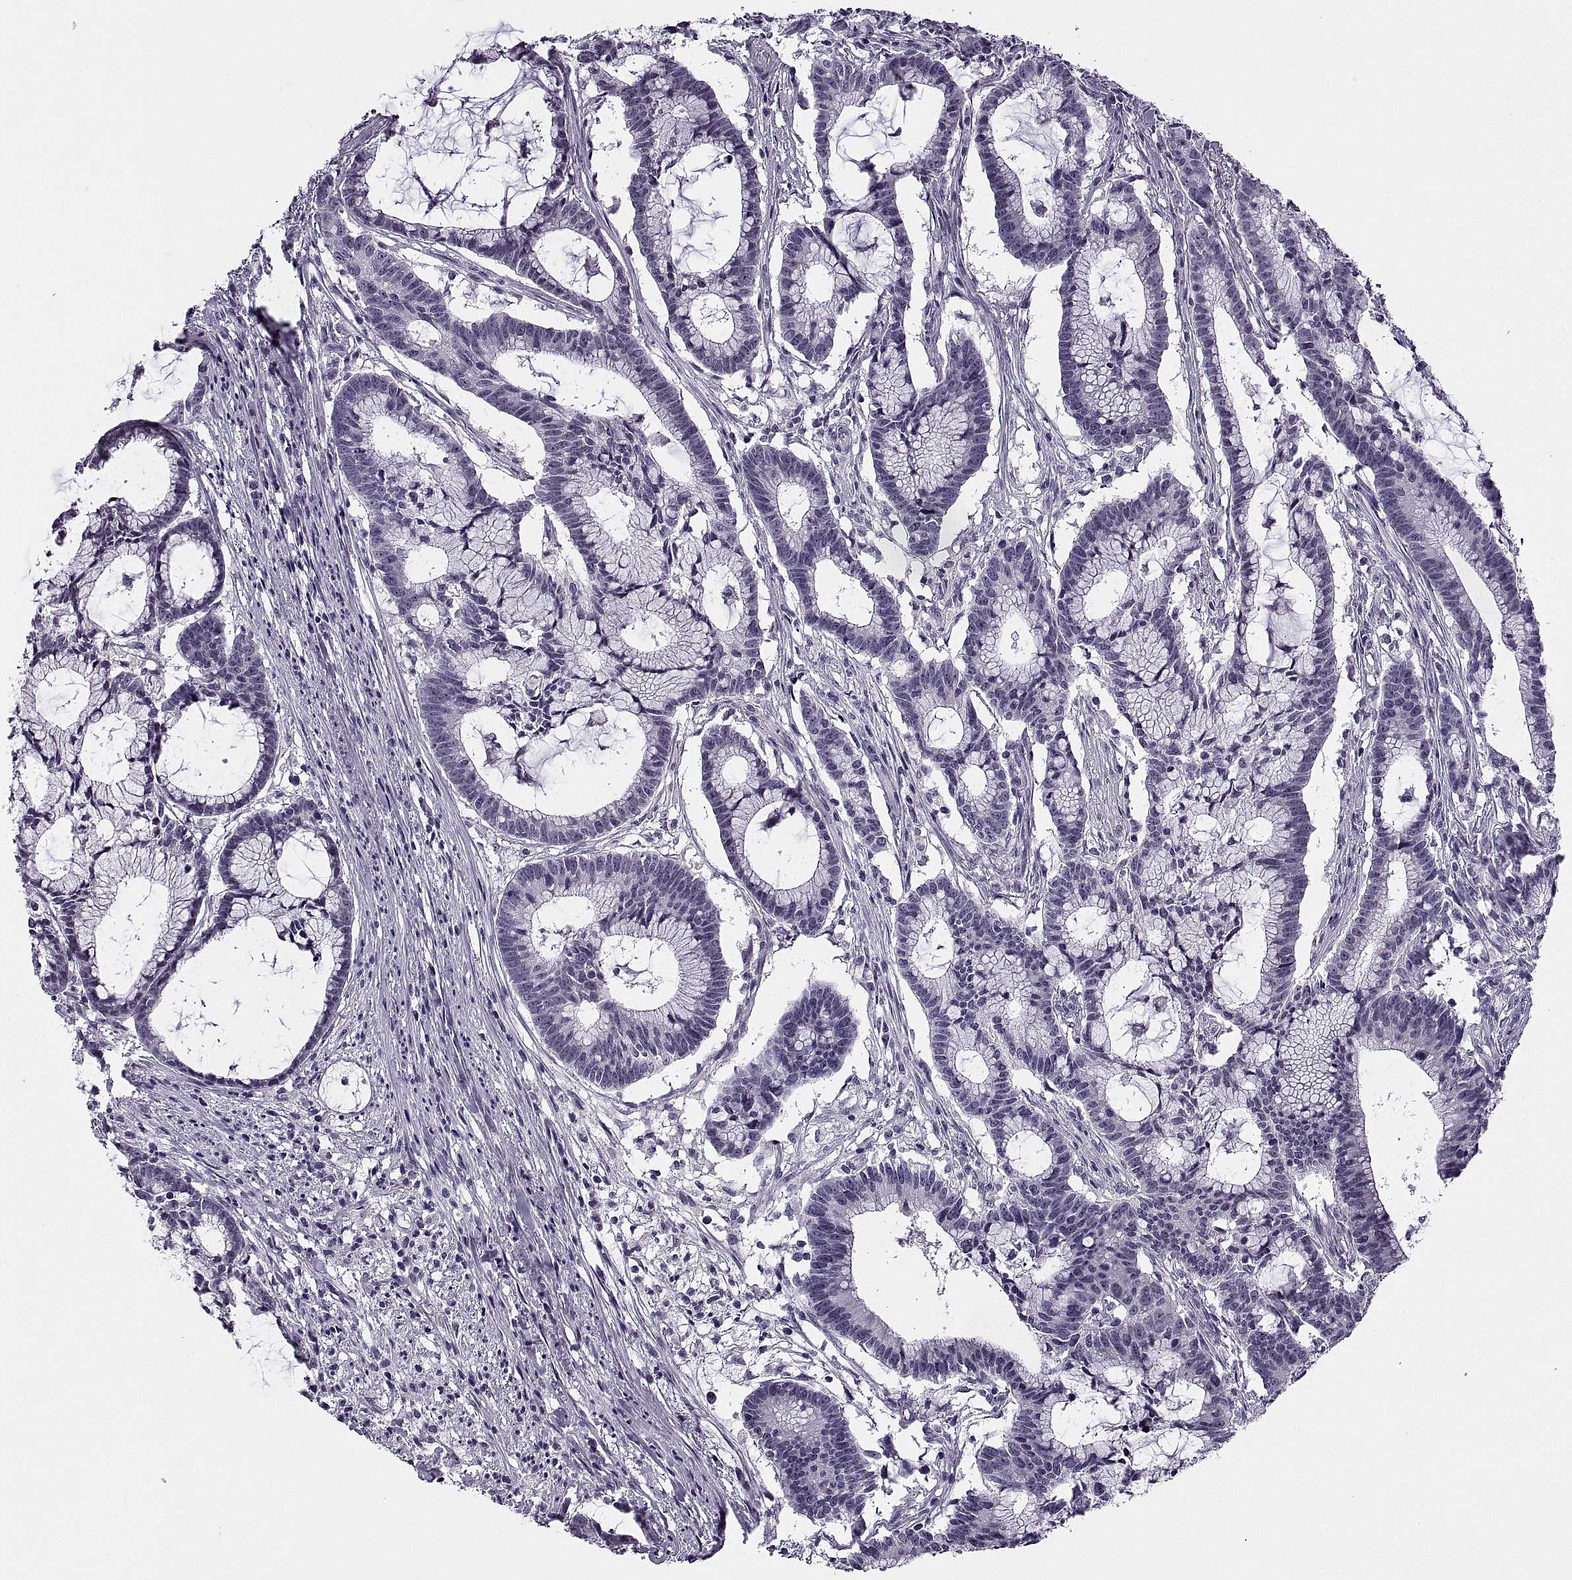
{"staining": {"intensity": "negative", "quantity": "none", "location": "none"}, "tissue": "colorectal cancer", "cell_type": "Tumor cells", "image_type": "cancer", "snomed": [{"axis": "morphology", "description": "Adenocarcinoma, NOS"}, {"axis": "topography", "description": "Colon"}], "caption": "This is a micrograph of immunohistochemistry staining of colorectal cancer, which shows no positivity in tumor cells.", "gene": "TBC1D3G", "patient": {"sex": "female", "age": 78}}